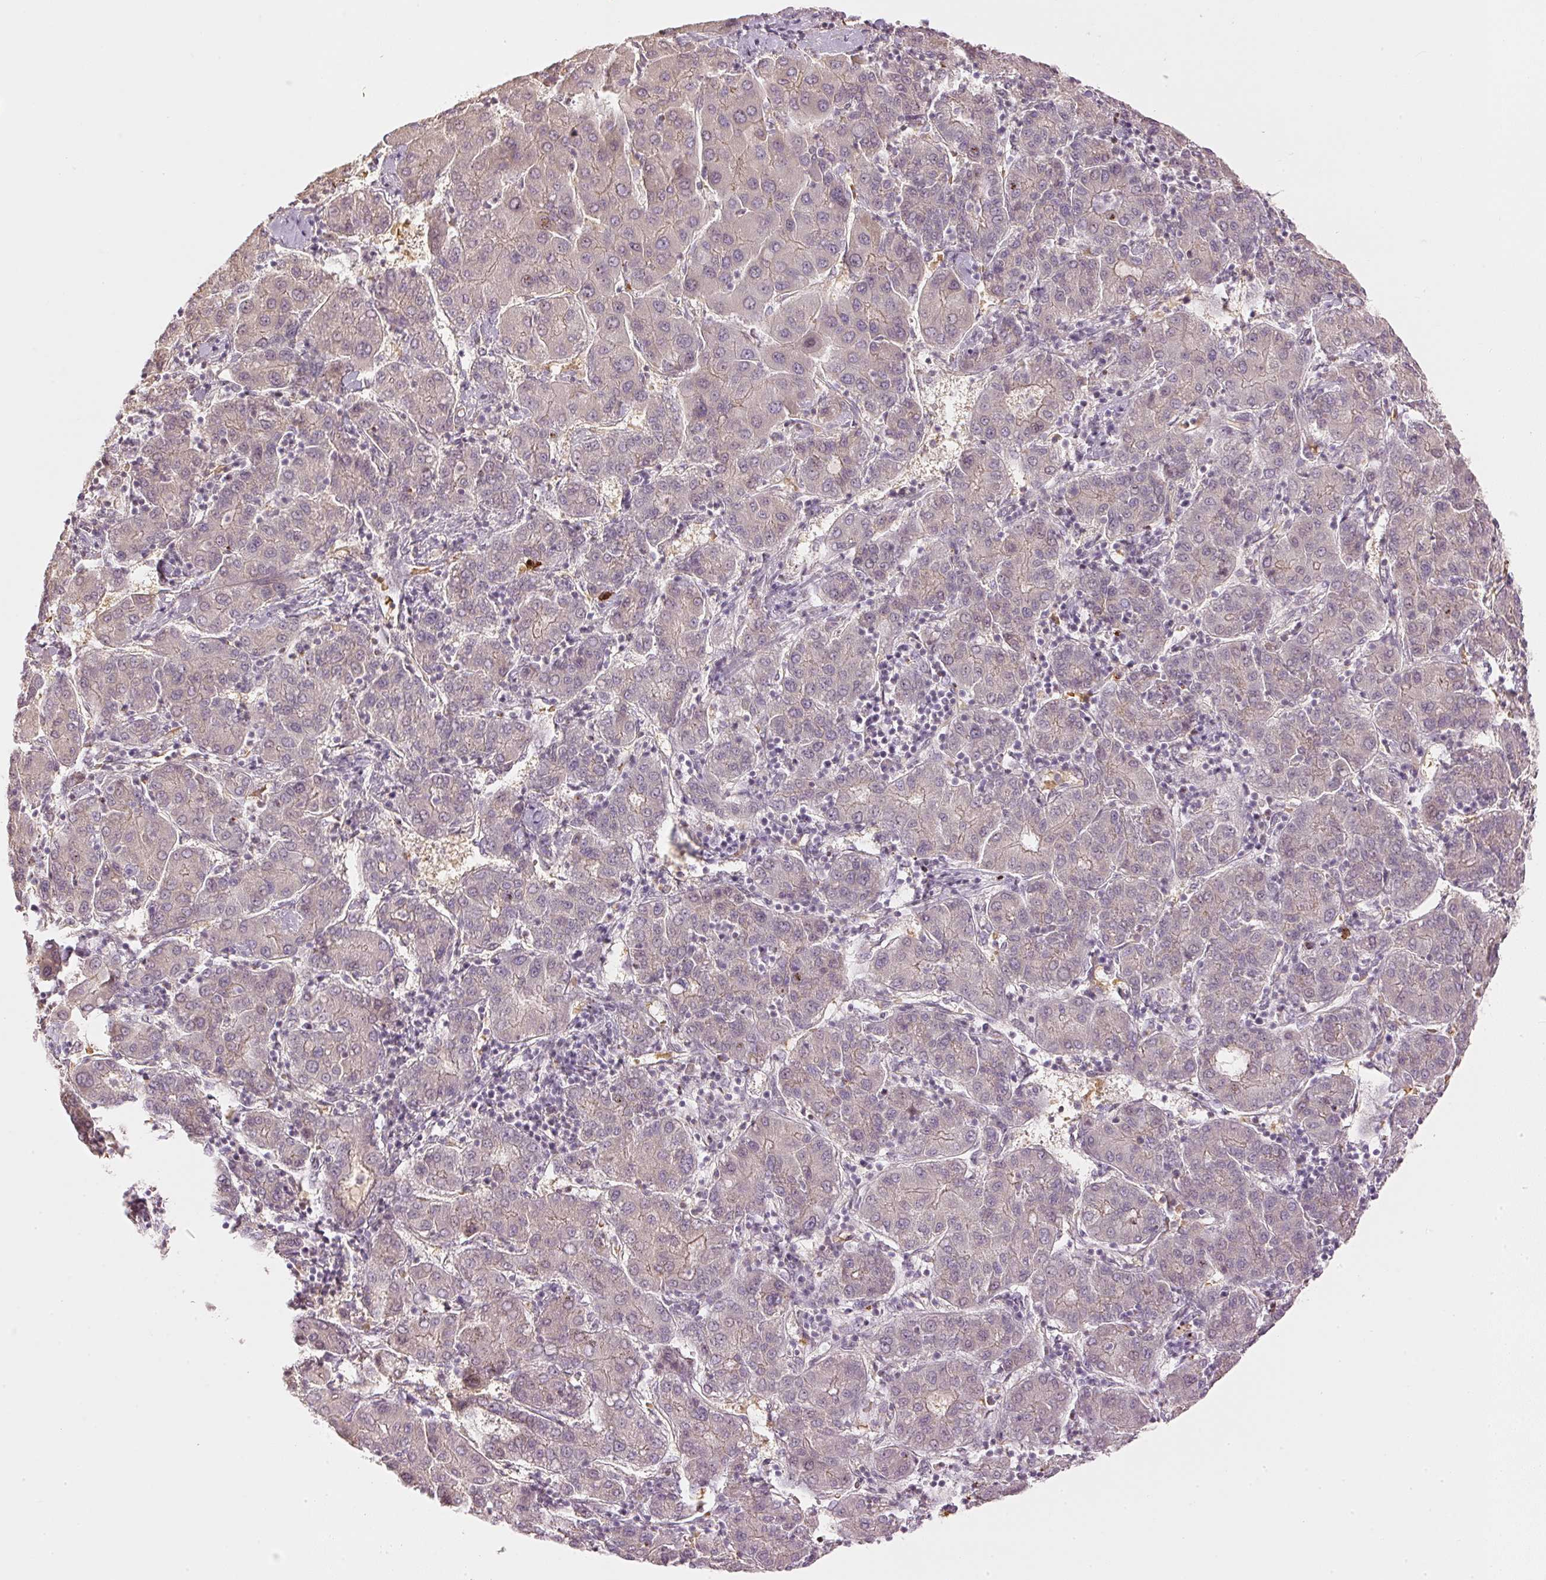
{"staining": {"intensity": "weak", "quantity": "25%-75%", "location": "cytoplasmic/membranous"}, "tissue": "liver cancer", "cell_type": "Tumor cells", "image_type": "cancer", "snomed": [{"axis": "morphology", "description": "Carcinoma, Hepatocellular, NOS"}, {"axis": "topography", "description": "Liver"}], "caption": "Tumor cells display weak cytoplasmic/membranous staining in approximately 25%-75% of cells in liver hepatocellular carcinoma. (DAB = brown stain, brightfield microscopy at high magnification).", "gene": "GZMA", "patient": {"sex": "male", "age": 65}}